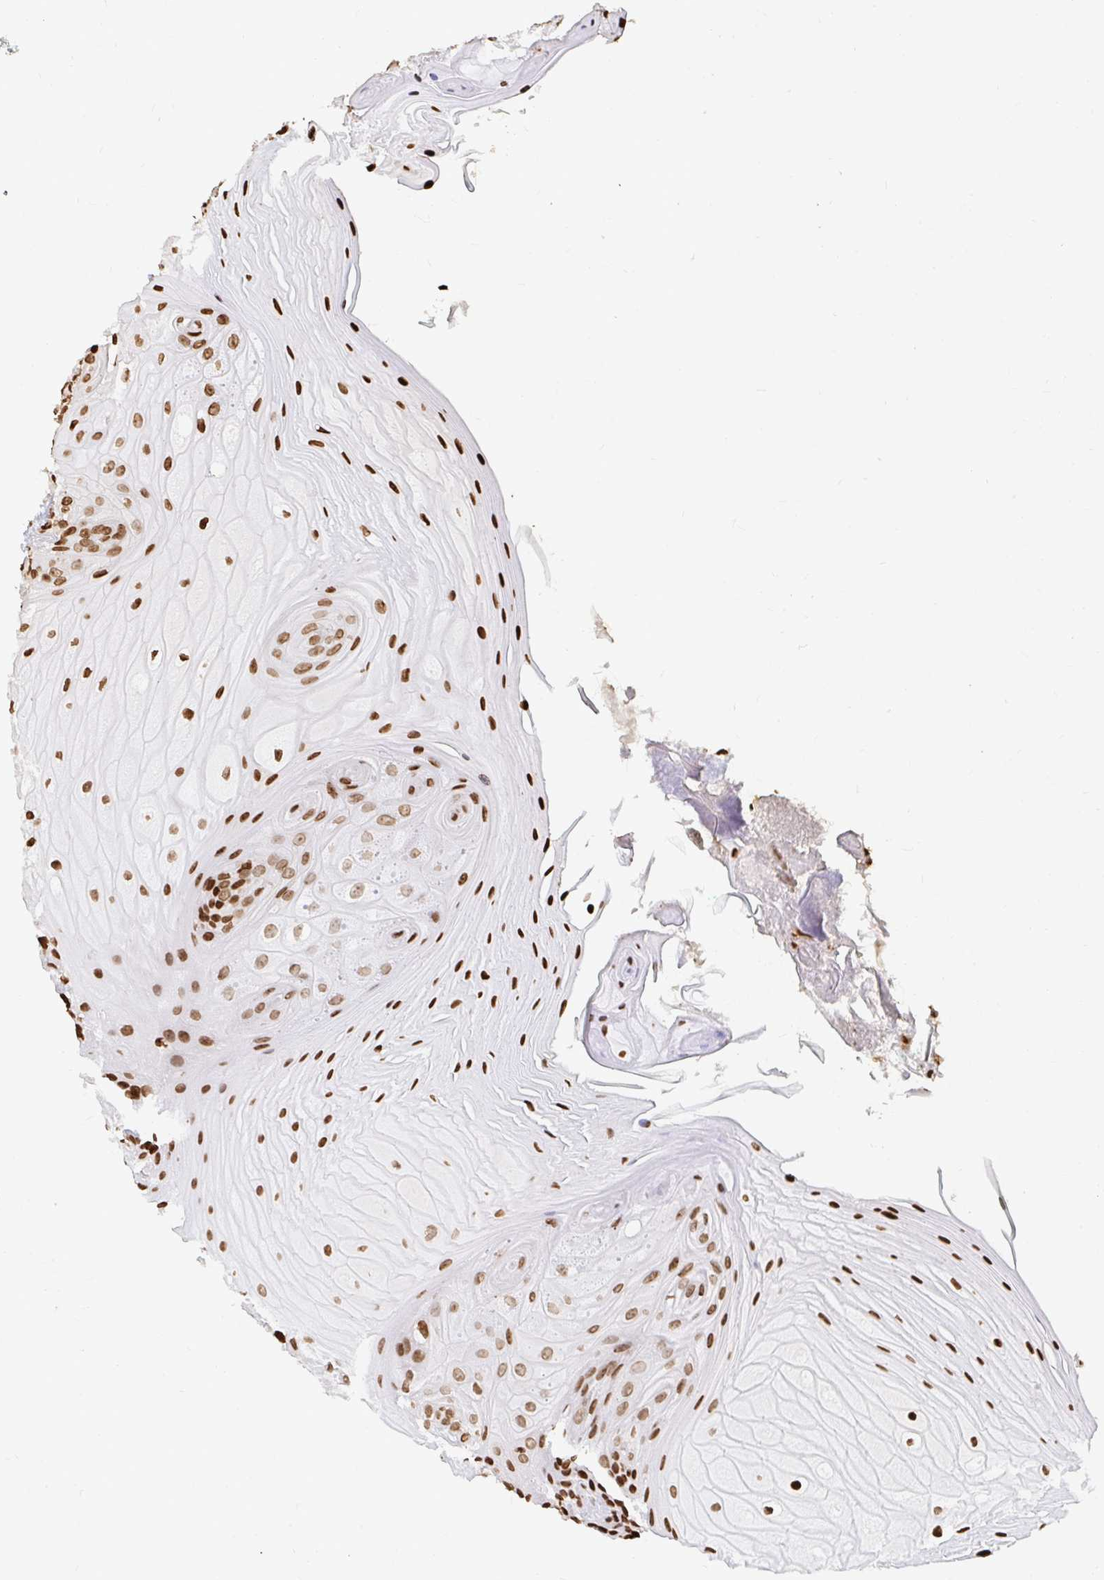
{"staining": {"intensity": "moderate", "quantity": ">75%", "location": "nuclear"}, "tissue": "oral mucosa", "cell_type": "Squamous epithelial cells", "image_type": "normal", "snomed": [{"axis": "morphology", "description": "Normal tissue, NOS"}, {"axis": "topography", "description": "Oral tissue"}, {"axis": "topography", "description": "Tounge, NOS"}, {"axis": "topography", "description": "Head-Neck"}], "caption": "Immunohistochemistry (IHC) histopathology image of normal oral mucosa: oral mucosa stained using immunohistochemistry demonstrates medium levels of moderate protein expression localized specifically in the nuclear of squamous epithelial cells, appearing as a nuclear brown color.", "gene": "H2BC5", "patient": {"sex": "female", "age": 84}}